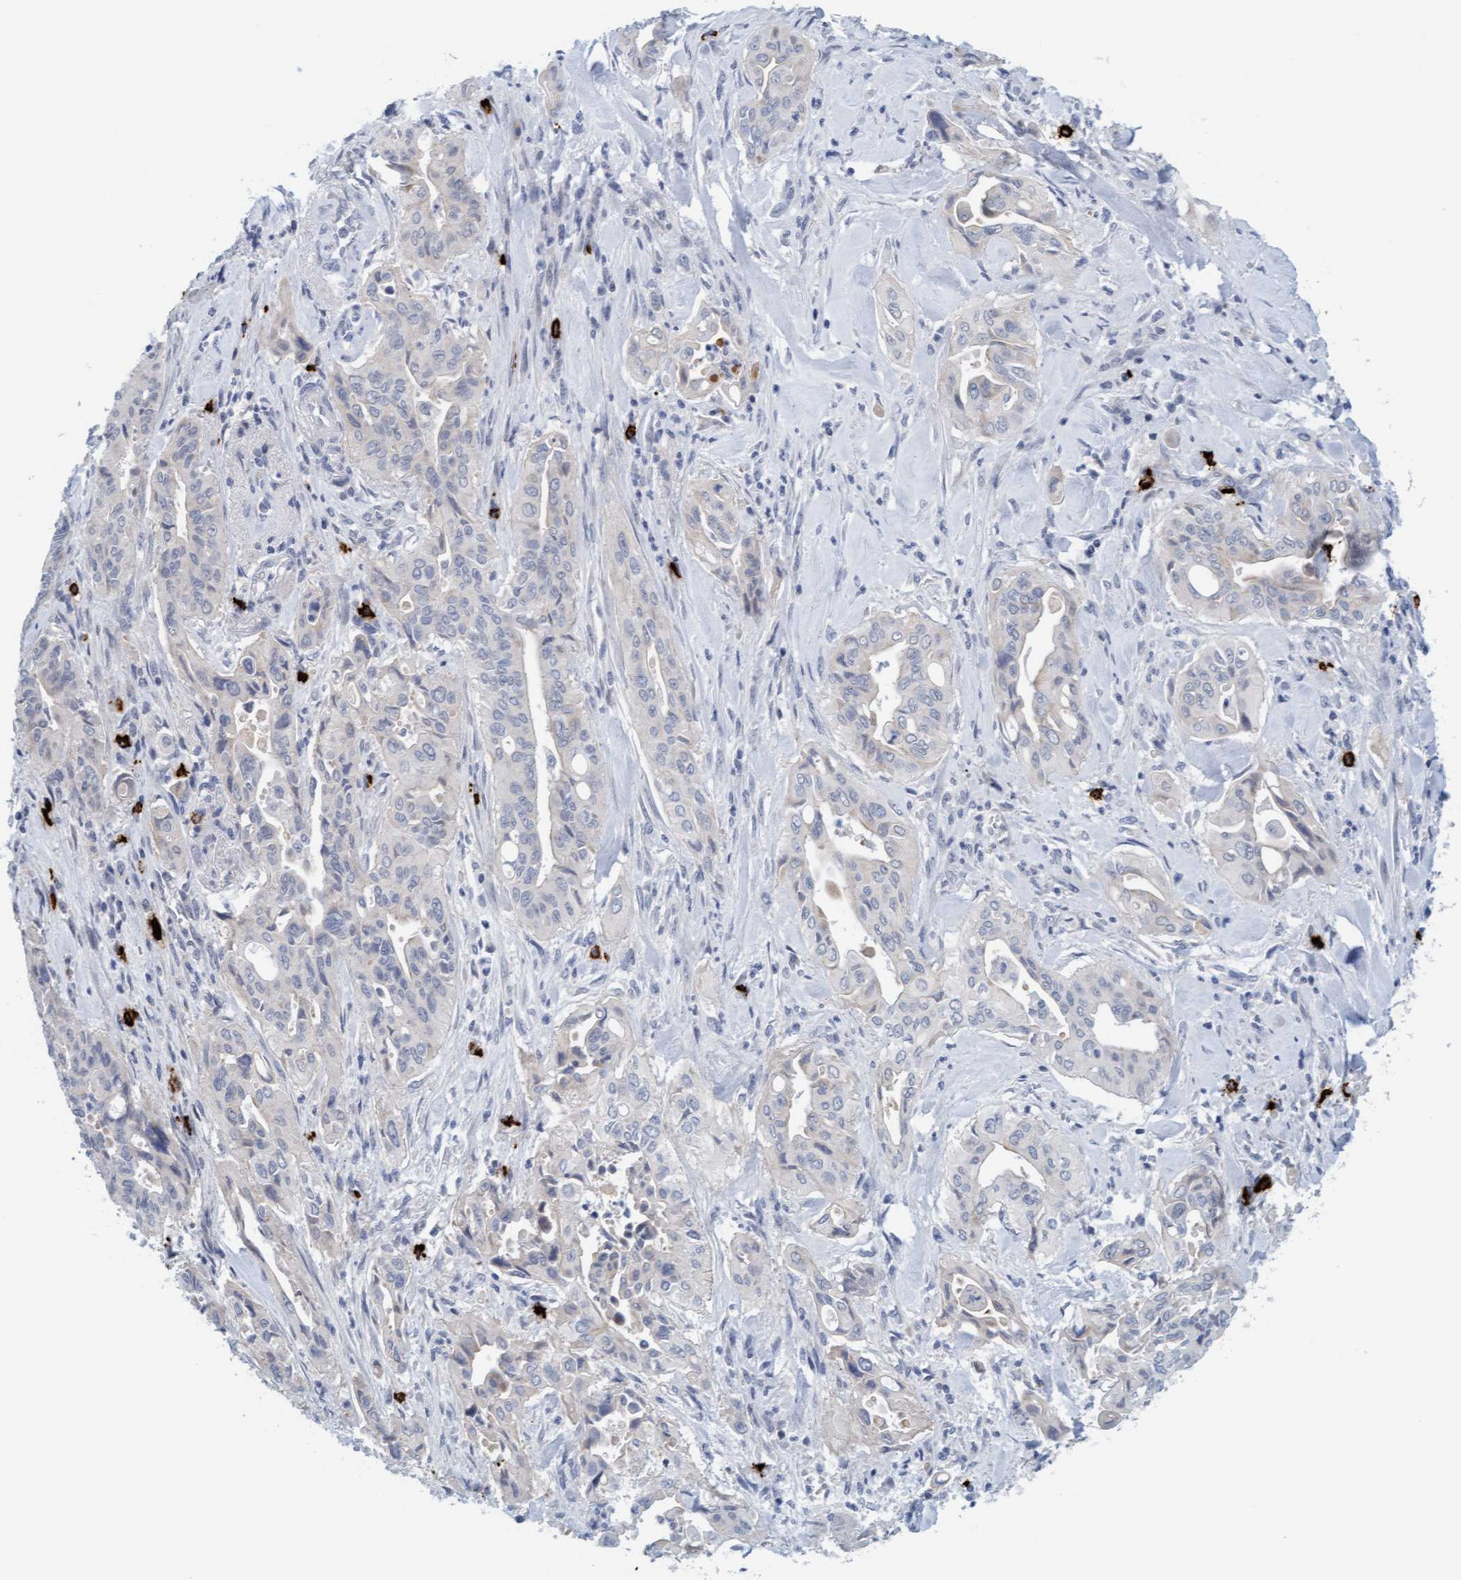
{"staining": {"intensity": "negative", "quantity": "none", "location": "none"}, "tissue": "pancreatic cancer", "cell_type": "Tumor cells", "image_type": "cancer", "snomed": [{"axis": "morphology", "description": "Adenocarcinoma, NOS"}, {"axis": "topography", "description": "Pancreas"}], "caption": "A high-resolution image shows immunohistochemistry staining of pancreatic adenocarcinoma, which reveals no significant staining in tumor cells. The staining is performed using DAB (3,3'-diaminobenzidine) brown chromogen with nuclei counter-stained in using hematoxylin.", "gene": "CPA3", "patient": {"sex": "male", "age": 77}}